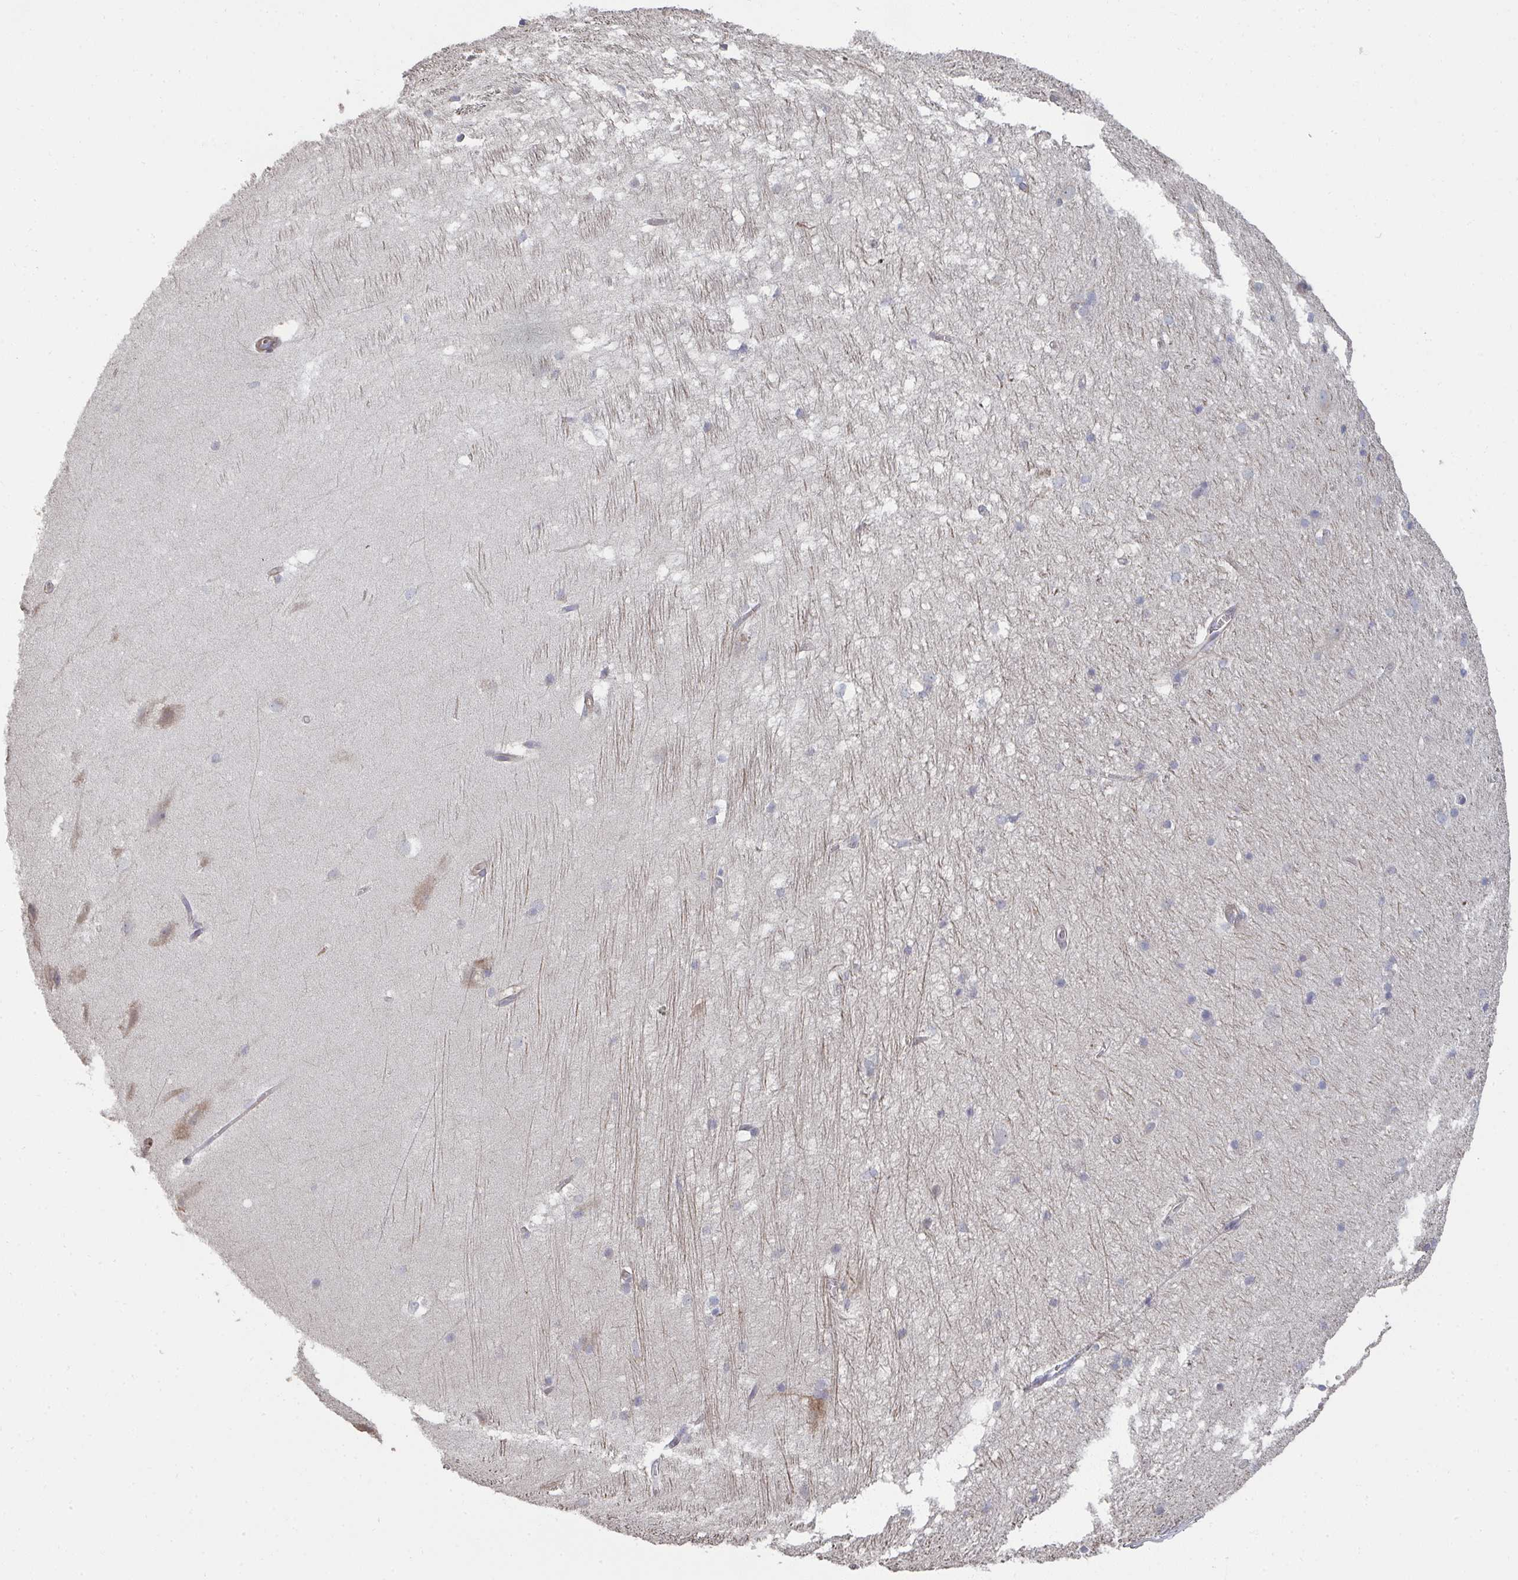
{"staining": {"intensity": "negative", "quantity": "none", "location": "none"}, "tissue": "hippocampus", "cell_type": "Glial cells", "image_type": "normal", "snomed": [{"axis": "morphology", "description": "Normal tissue, NOS"}, {"axis": "topography", "description": "Cerebral cortex"}, {"axis": "topography", "description": "Hippocampus"}], "caption": "Glial cells are negative for protein expression in normal human hippocampus. (DAB immunohistochemistry (IHC) visualized using brightfield microscopy, high magnification).", "gene": "ZFYVE28", "patient": {"sex": "female", "age": 19}}